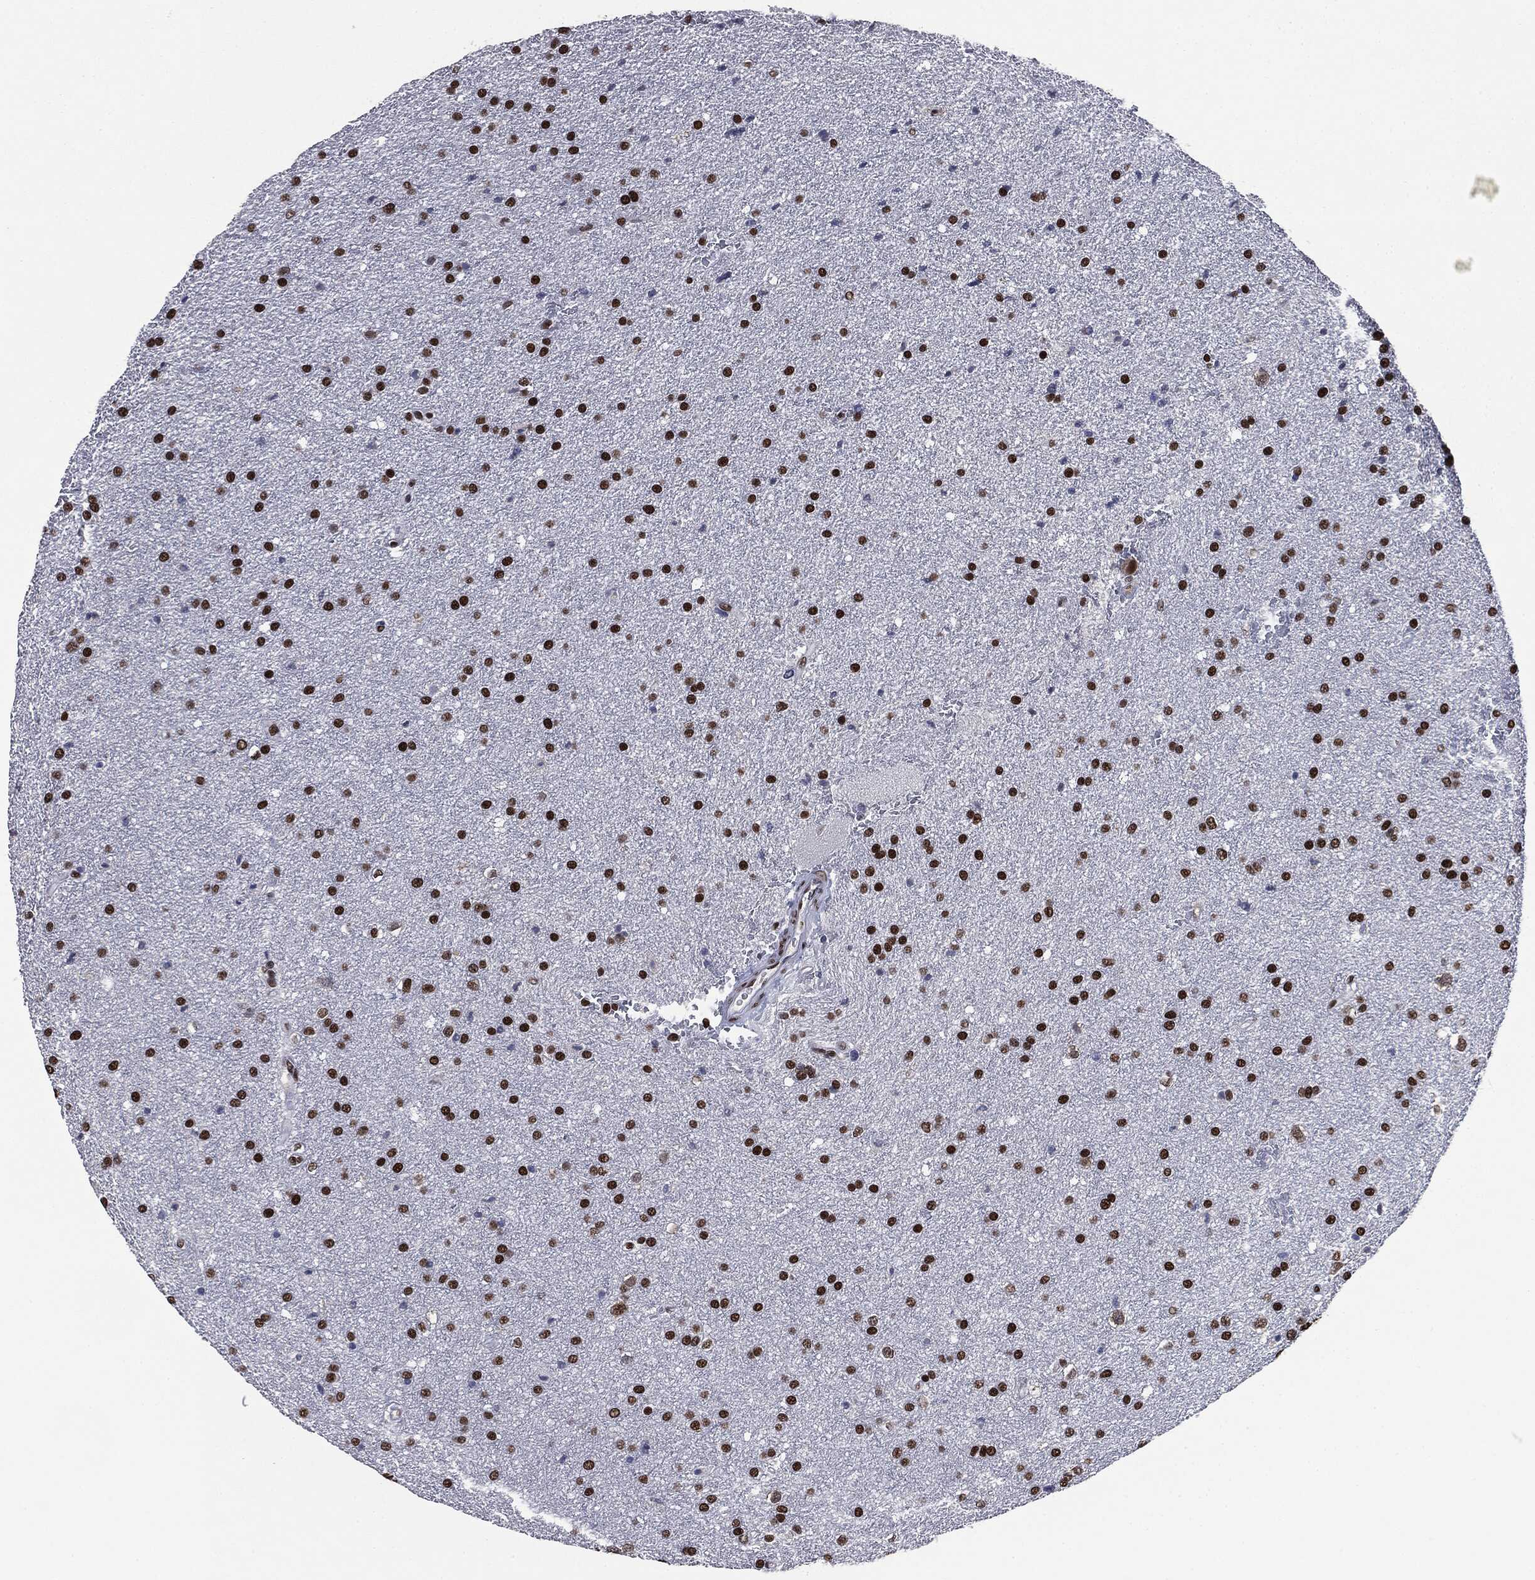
{"staining": {"intensity": "strong", "quantity": ">75%", "location": "nuclear"}, "tissue": "glioma", "cell_type": "Tumor cells", "image_type": "cancer", "snomed": [{"axis": "morphology", "description": "Glioma, malignant, Low grade"}, {"axis": "topography", "description": "Brain"}], "caption": "Human malignant low-grade glioma stained for a protein (brown) demonstrates strong nuclear positive expression in about >75% of tumor cells.", "gene": "MSH2", "patient": {"sex": "female", "age": 37}}